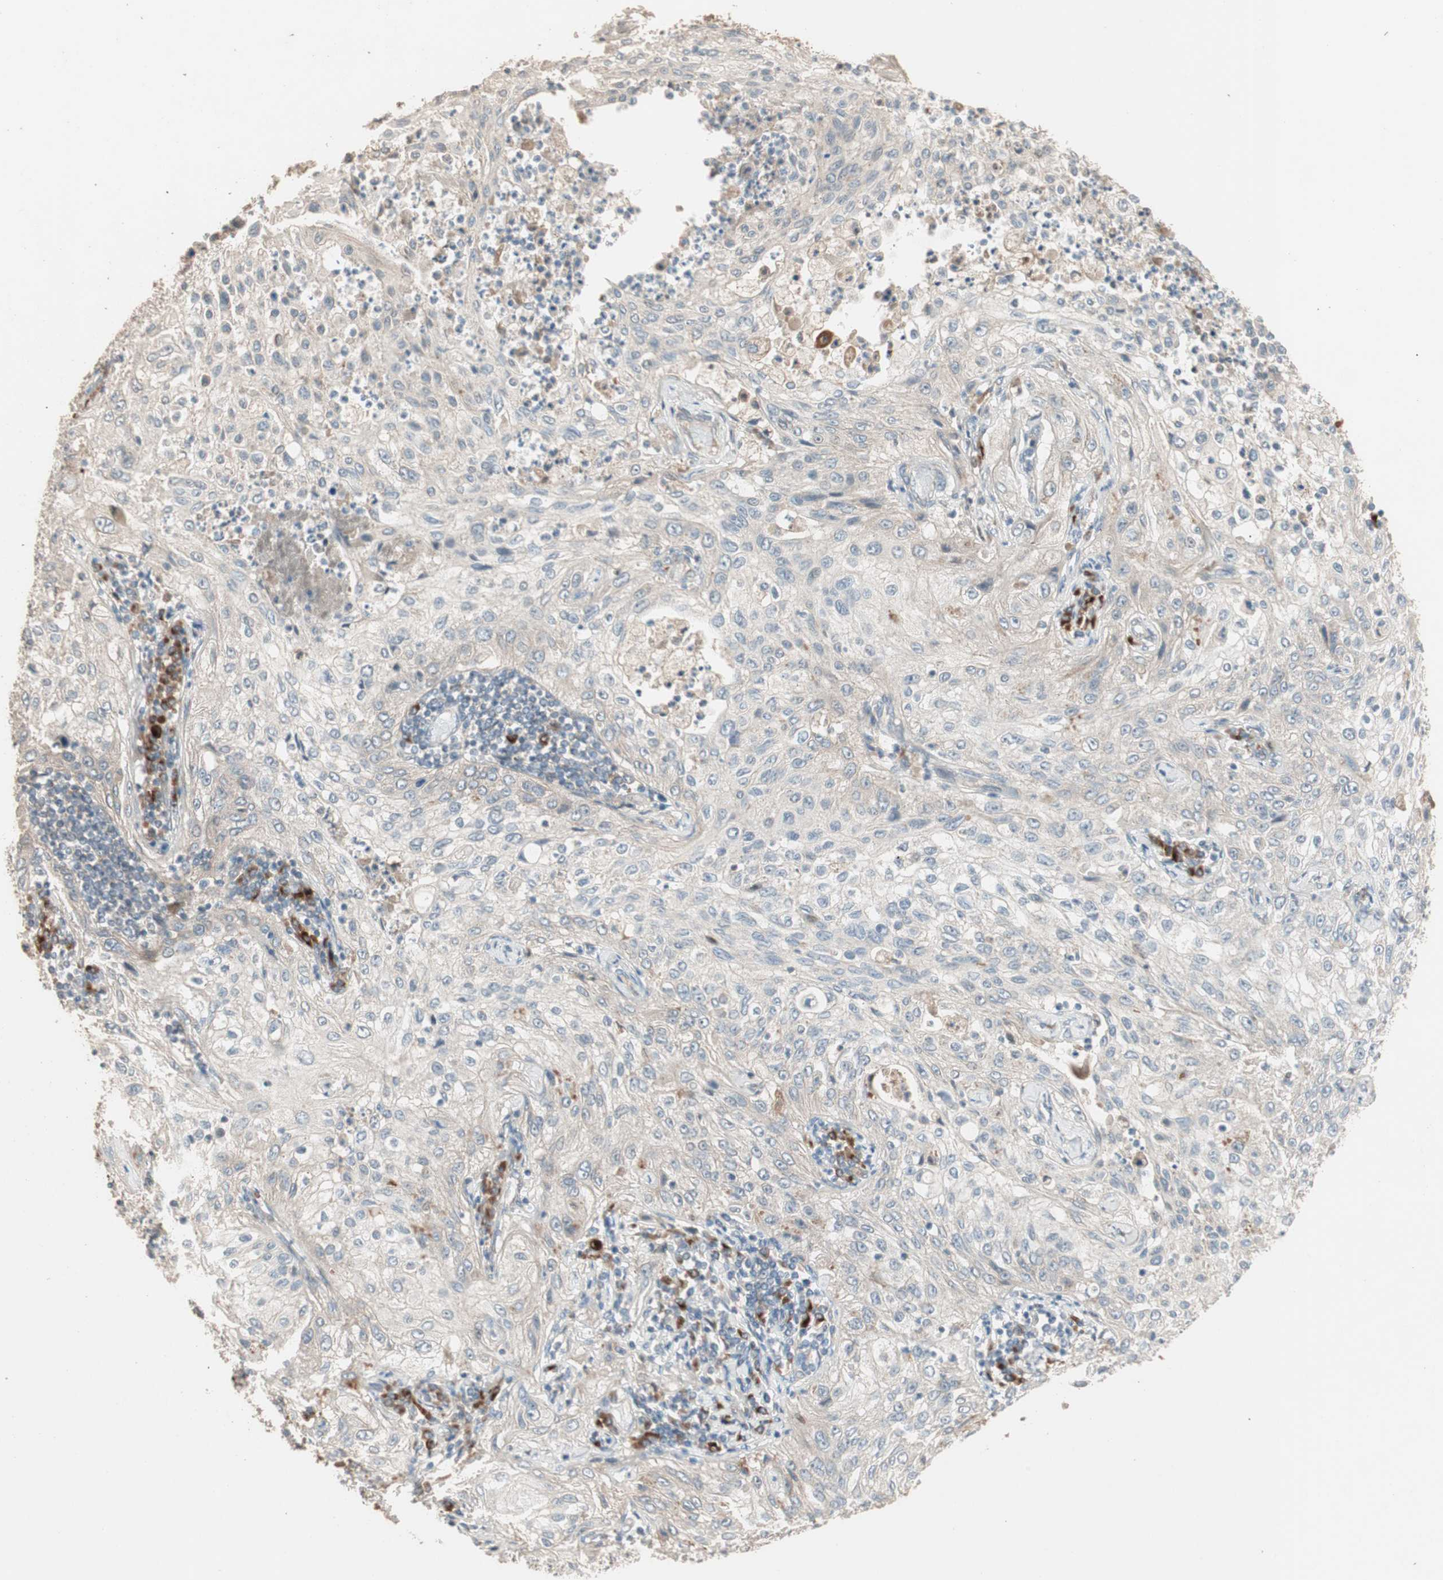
{"staining": {"intensity": "weak", "quantity": ">75%", "location": "cytoplasmic/membranous"}, "tissue": "lung cancer", "cell_type": "Tumor cells", "image_type": "cancer", "snomed": [{"axis": "morphology", "description": "Inflammation, NOS"}, {"axis": "morphology", "description": "Squamous cell carcinoma, NOS"}, {"axis": "topography", "description": "Lymph node"}, {"axis": "topography", "description": "Soft tissue"}, {"axis": "topography", "description": "Lung"}], "caption": "Lung cancer stained with IHC demonstrates weak cytoplasmic/membranous staining in about >75% of tumor cells. (DAB = brown stain, brightfield microscopy at high magnification).", "gene": "RARRES1", "patient": {"sex": "male", "age": 66}}